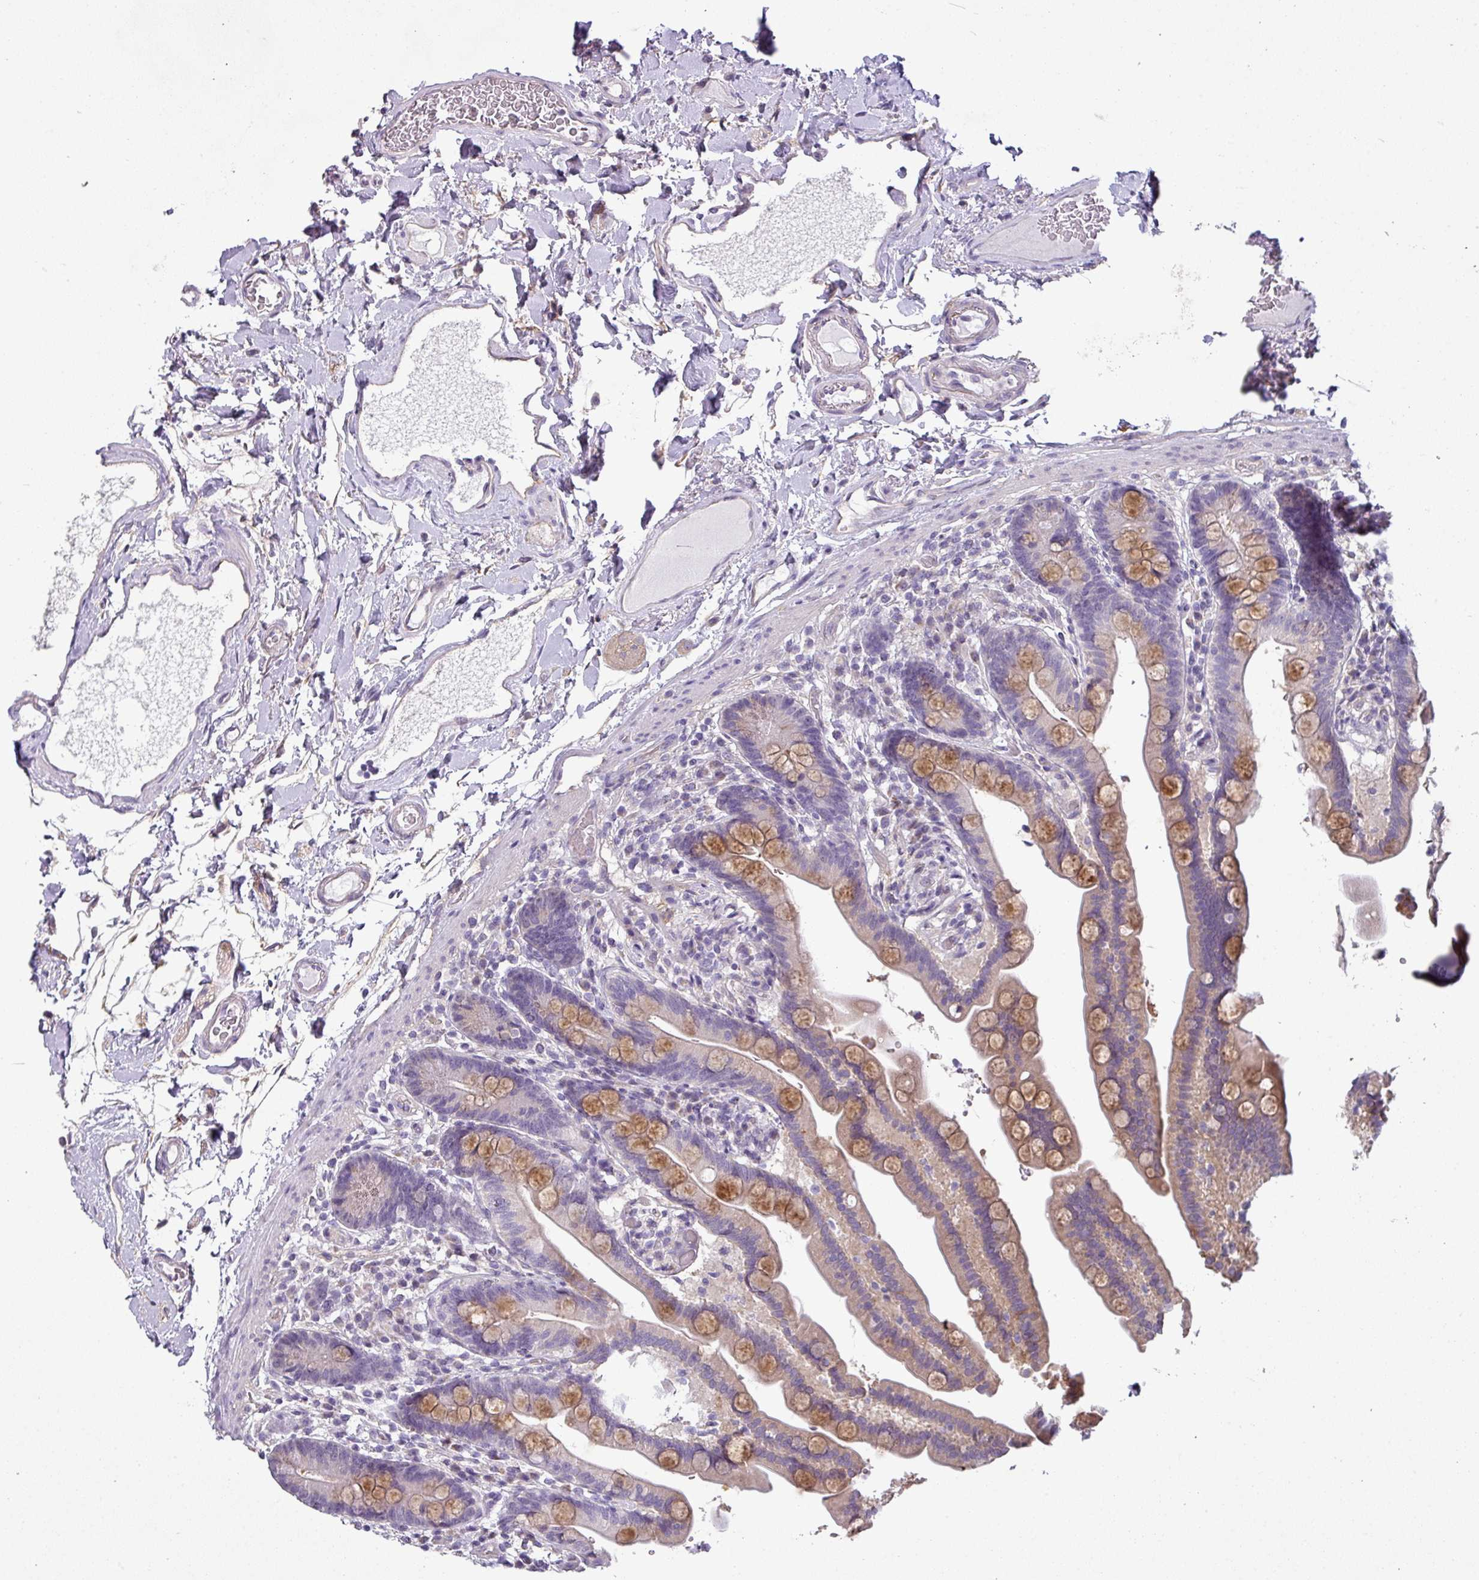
{"staining": {"intensity": "negative", "quantity": "none", "location": "none"}, "tissue": "colon", "cell_type": "Endothelial cells", "image_type": "normal", "snomed": [{"axis": "morphology", "description": "Normal tissue, NOS"}, {"axis": "topography", "description": "Smooth muscle"}, {"axis": "topography", "description": "Colon"}], "caption": "This is an IHC photomicrograph of unremarkable human colon. There is no staining in endothelial cells.", "gene": "TMEM178B", "patient": {"sex": "male", "age": 73}}